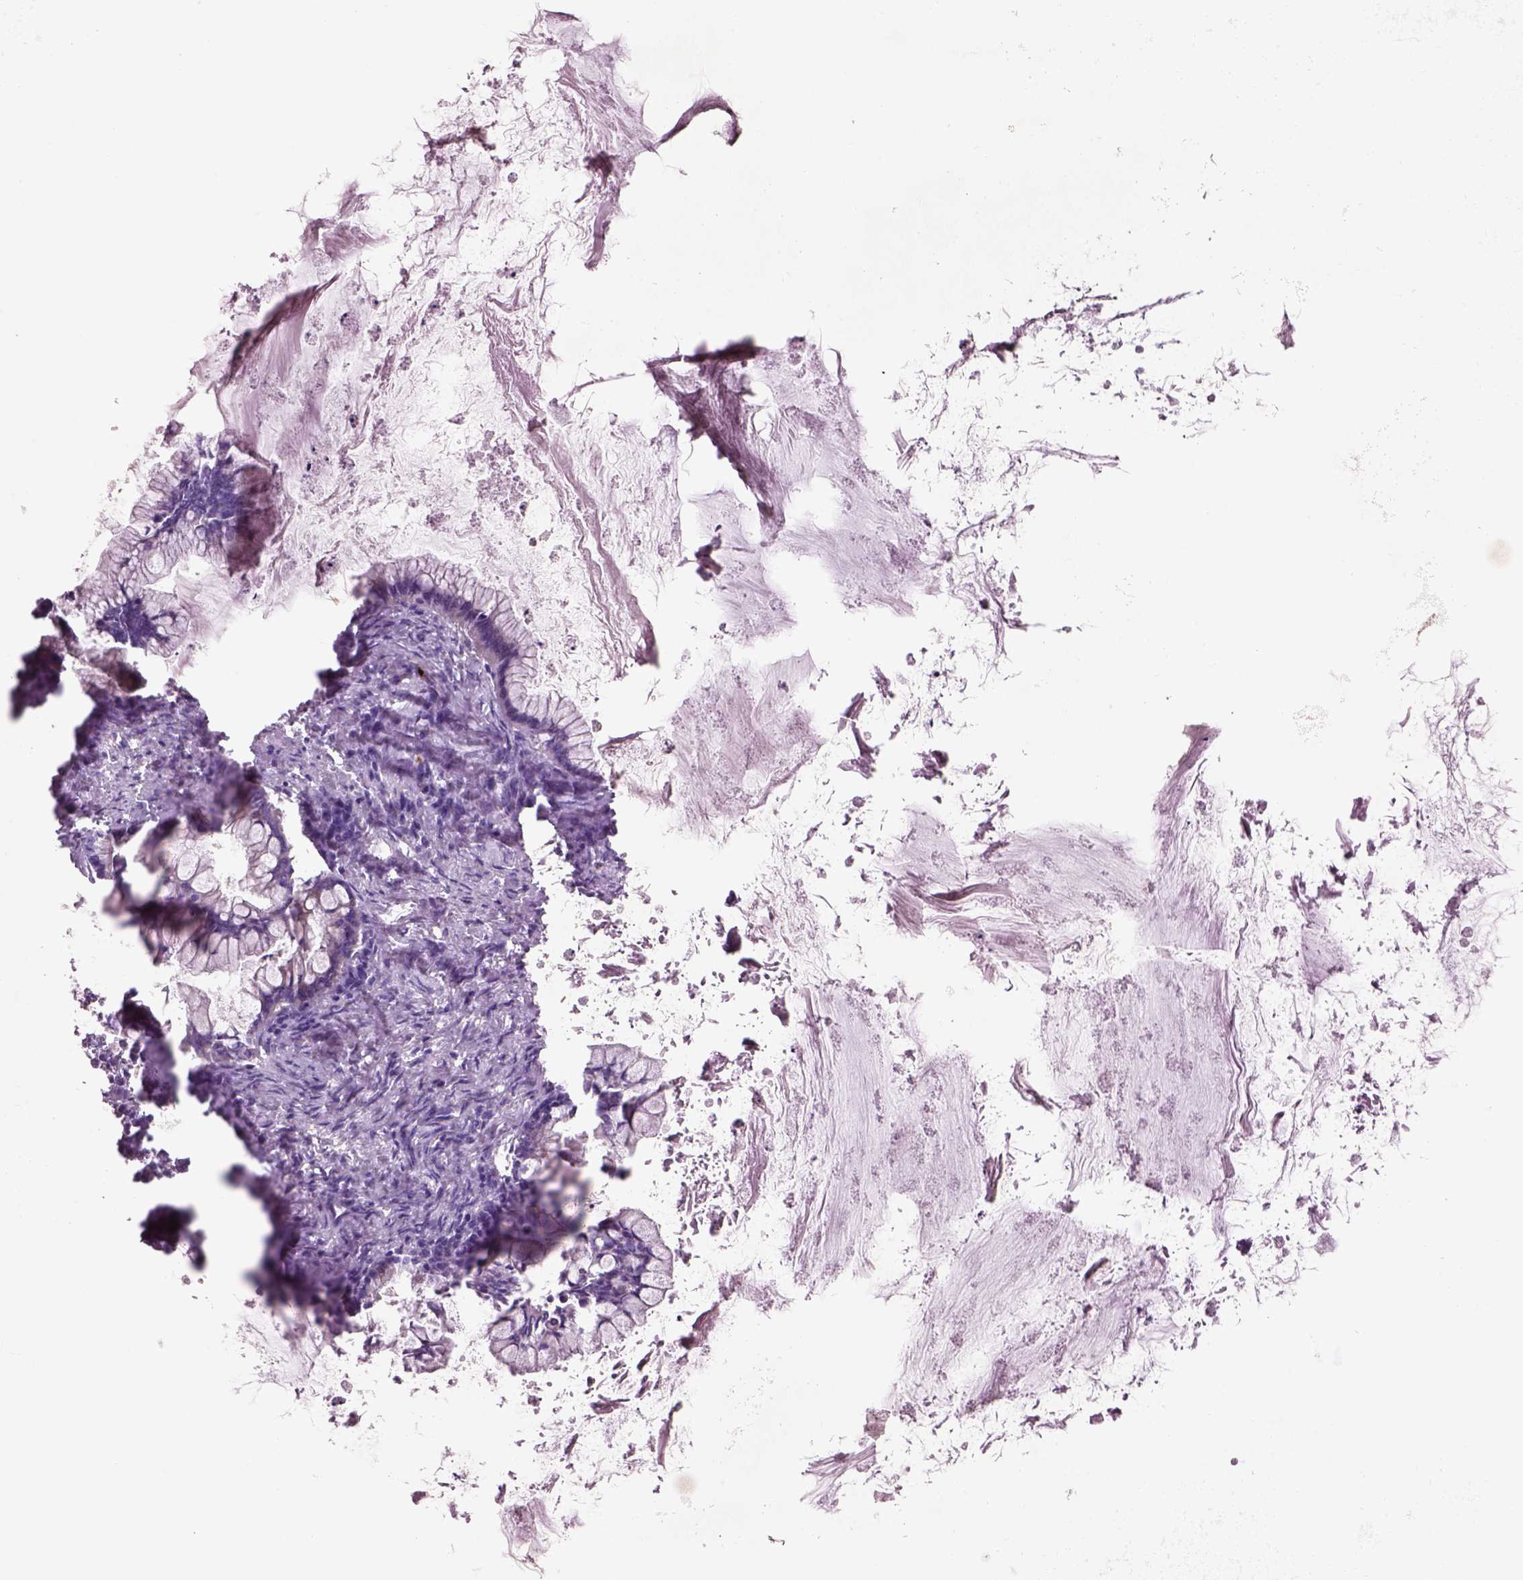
{"staining": {"intensity": "negative", "quantity": "none", "location": "none"}, "tissue": "ovarian cancer", "cell_type": "Tumor cells", "image_type": "cancer", "snomed": [{"axis": "morphology", "description": "Cystadenocarcinoma, mucinous, NOS"}, {"axis": "topography", "description": "Ovary"}], "caption": "Immunohistochemistry (IHC) of mucinous cystadenocarcinoma (ovarian) shows no positivity in tumor cells. (DAB immunohistochemistry visualized using brightfield microscopy, high magnification).", "gene": "PLPP7", "patient": {"sex": "female", "age": 67}}